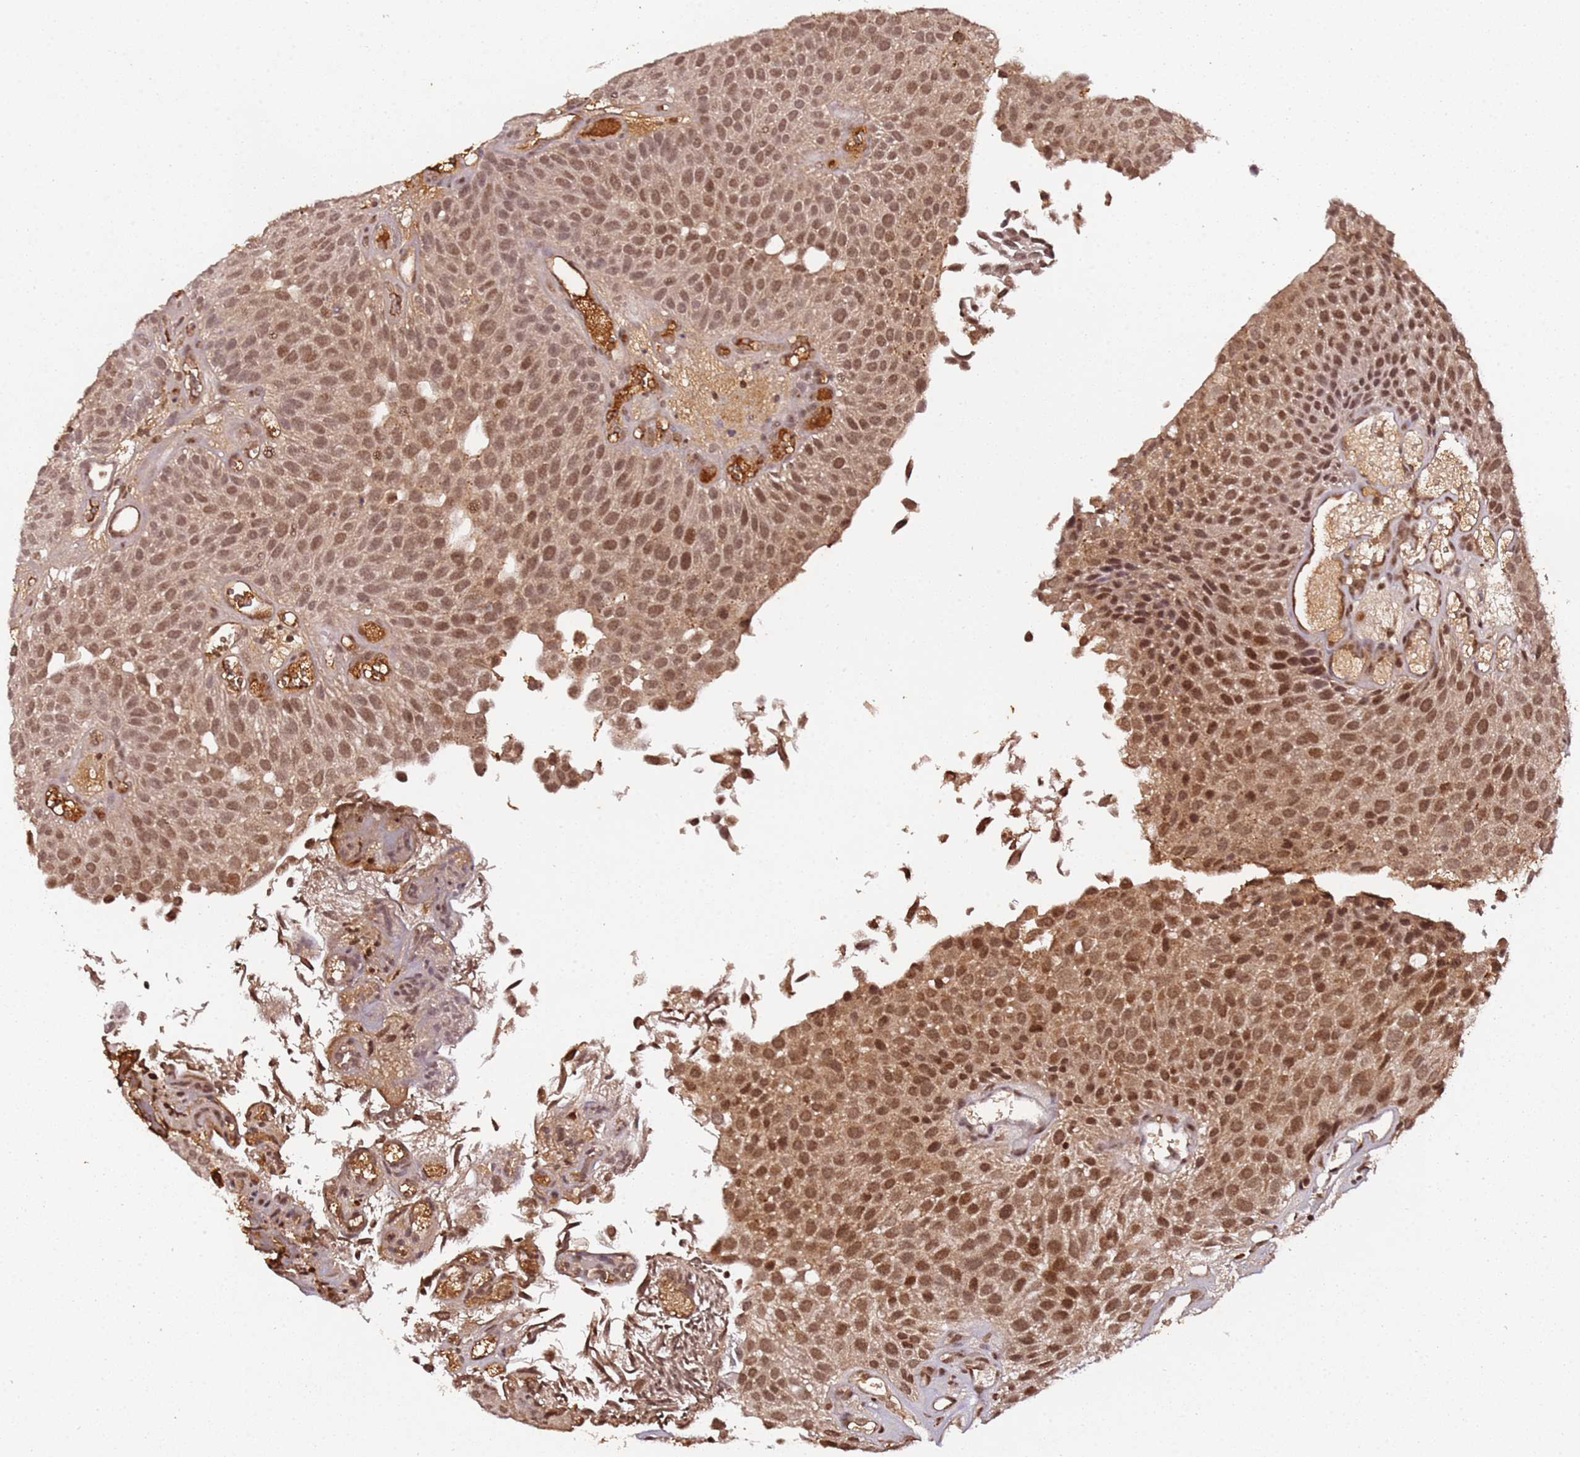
{"staining": {"intensity": "moderate", "quantity": ">75%", "location": "nuclear"}, "tissue": "urothelial cancer", "cell_type": "Tumor cells", "image_type": "cancer", "snomed": [{"axis": "morphology", "description": "Urothelial carcinoma, Low grade"}, {"axis": "topography", "description": "Urinary bladder"}], "caption": "Immunohistochemical staining of urothelial cancer shows moderate nuclear protein positivity in approximately >75% of tumor cells.", "gene": "COL1A2", "patient": {"sex": "male", "age": 89}}